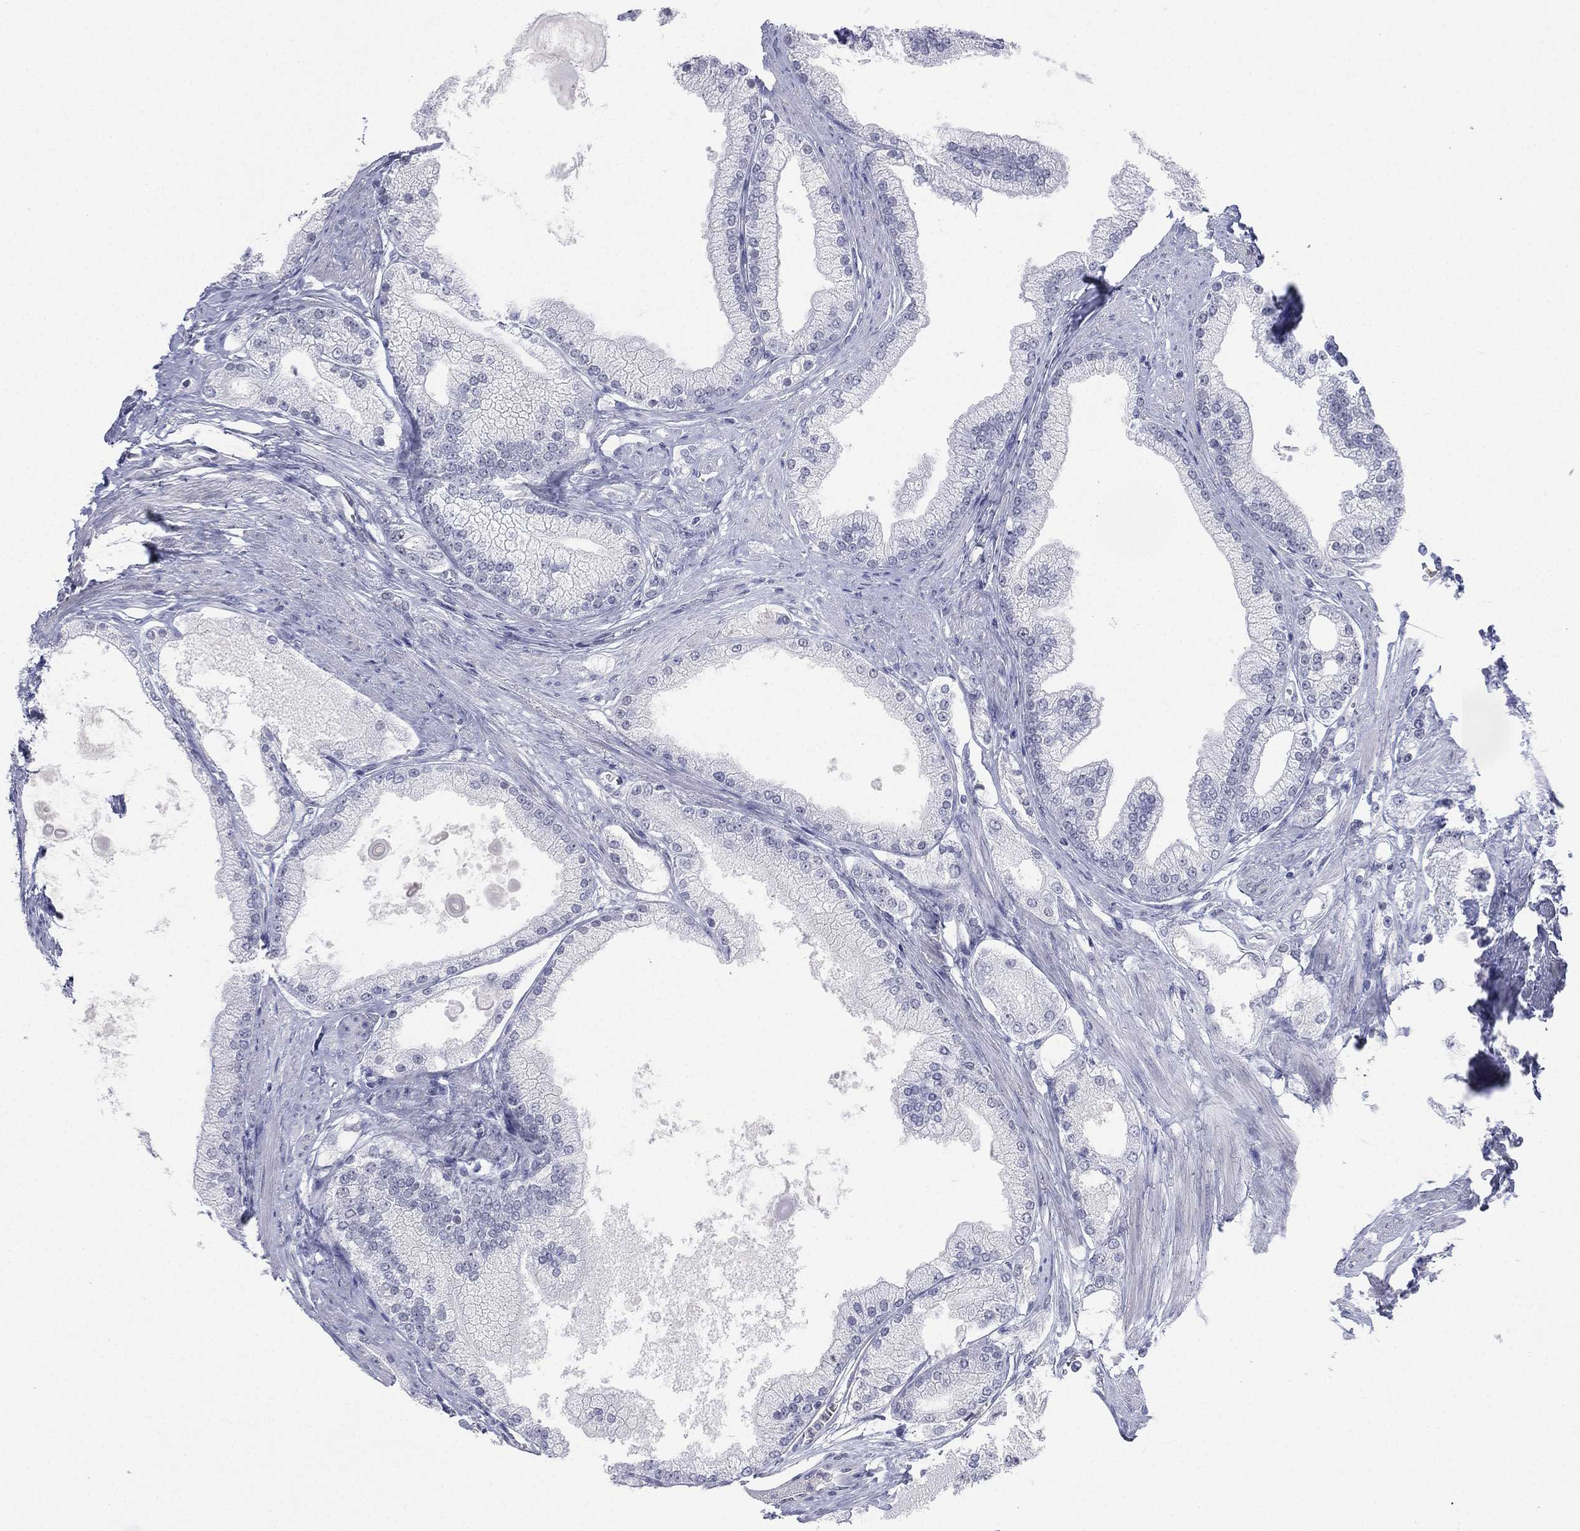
{"staining": {"intensity": "negative", "quantity": "none", "location": "none"}, "tissue": "prostate cancer", "cell_type": "Tumor cells", "image_type": "cancer", "snomed": [{"axis": "morphology", "description": "Adenocarcinoma, NOS"}, {"axis": "topography", "description": "Prostate and seminal vesicle, NOS"}, {"axis": "topography", "description": "Prostate"}], "caption": "Immunohistochemistry micrograph of human adenocarcinoma (prostate) stained for a protein (brown), which demonstrates no positivity in tumor cells. (DAB IHC with hematoxylin counter stain).", "gene": "CD22", "patient": {"sex": "male", "age": 67}}